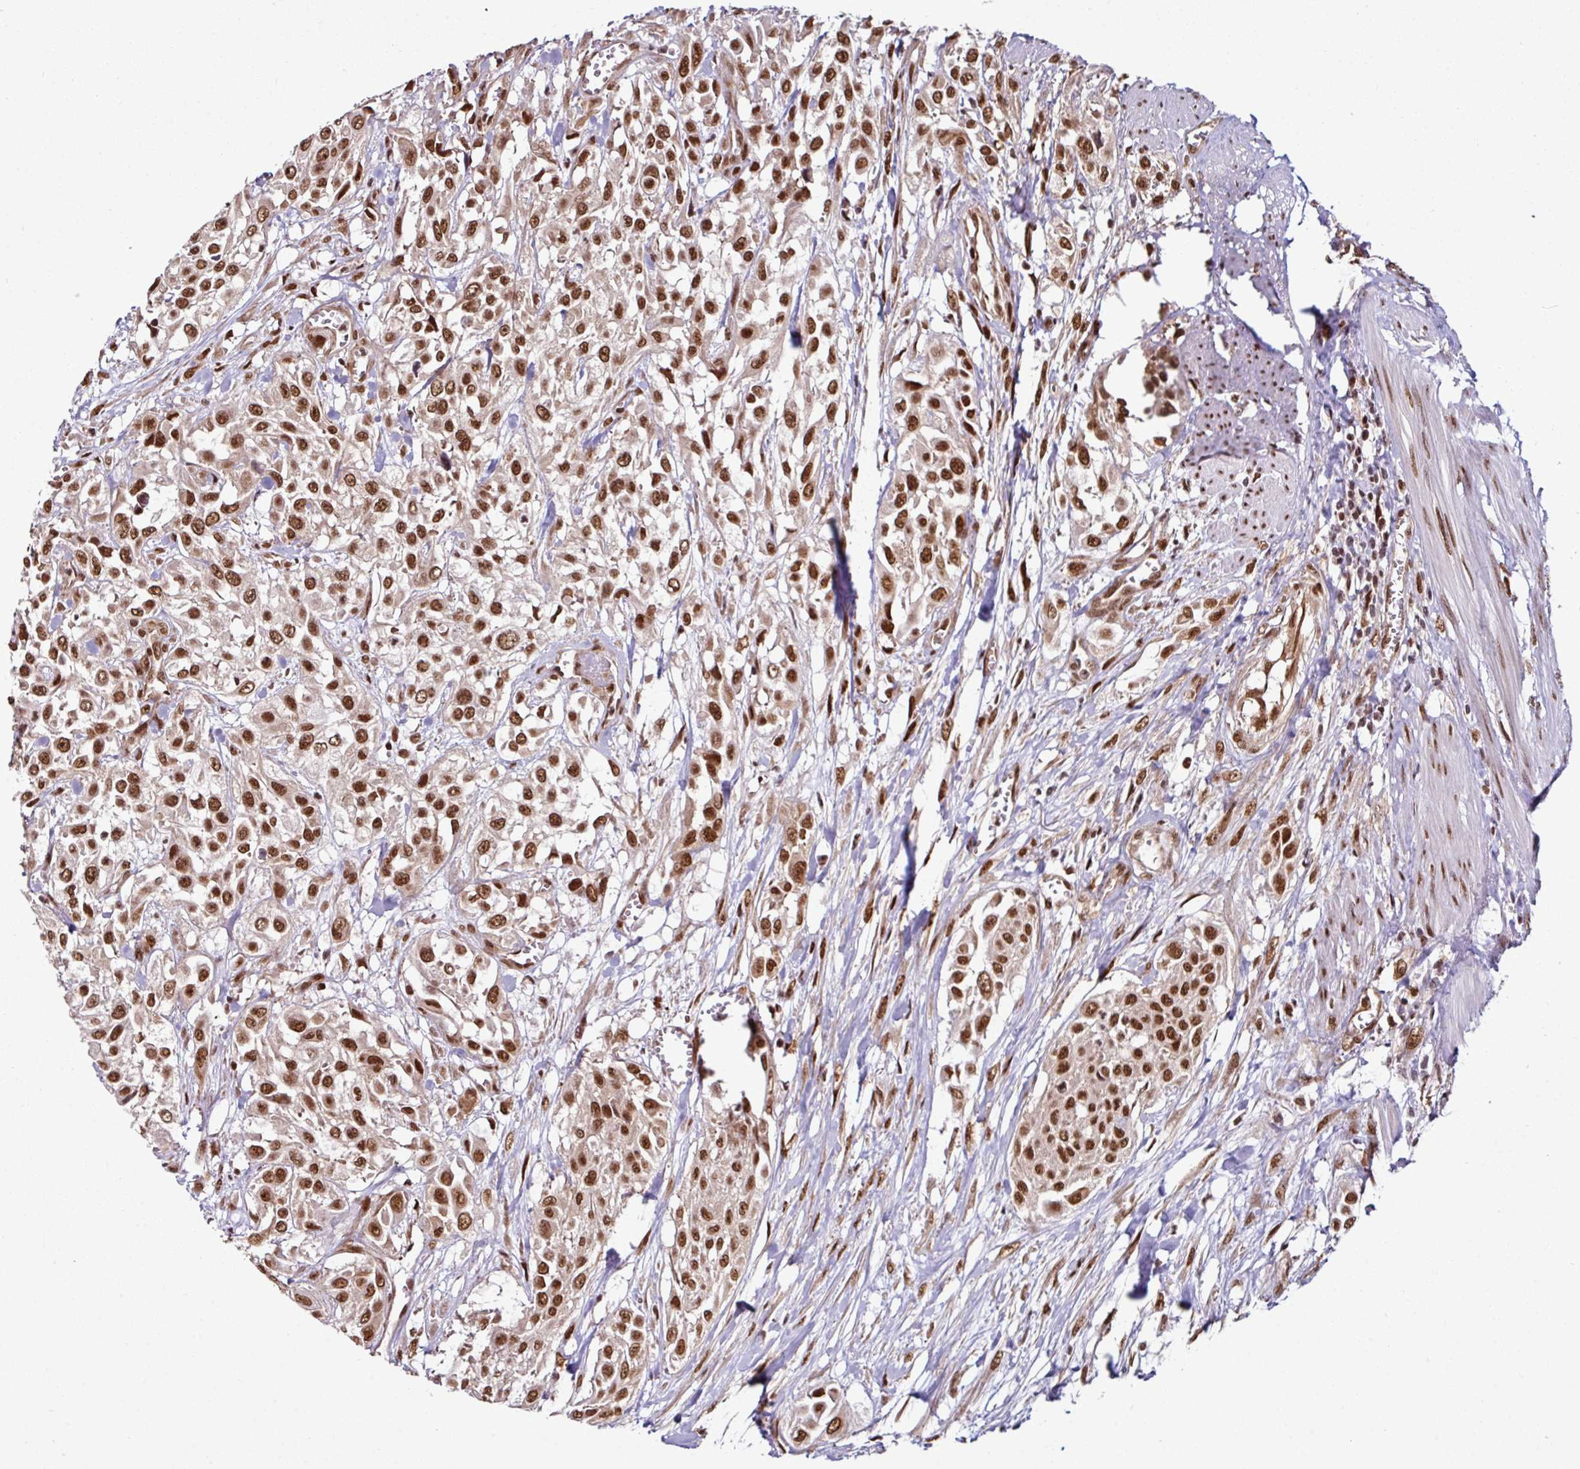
{"staining": {"intensity": "strong", "quantity": ">75%", "location": "nuclear"}, "tissue": "urothelial cancer", "cell_type": "Tumor cells", "image_type": "cancer", "snomed": [{"axis": "morphology", "description": "Urothelial carcinoma, High grade"}, {"axis": "topography", "description": "Urinary bladder"}], "caption": "Immunohistochemistry (IHC) histopathology image of human urothelial cancer stained for a protein (brown), which demonstrates high levels of strong nuclear positivity in about >75% of tumor cells.", "gene": "MORF4L2", "patient": {"sex": "male", "age": 57}}